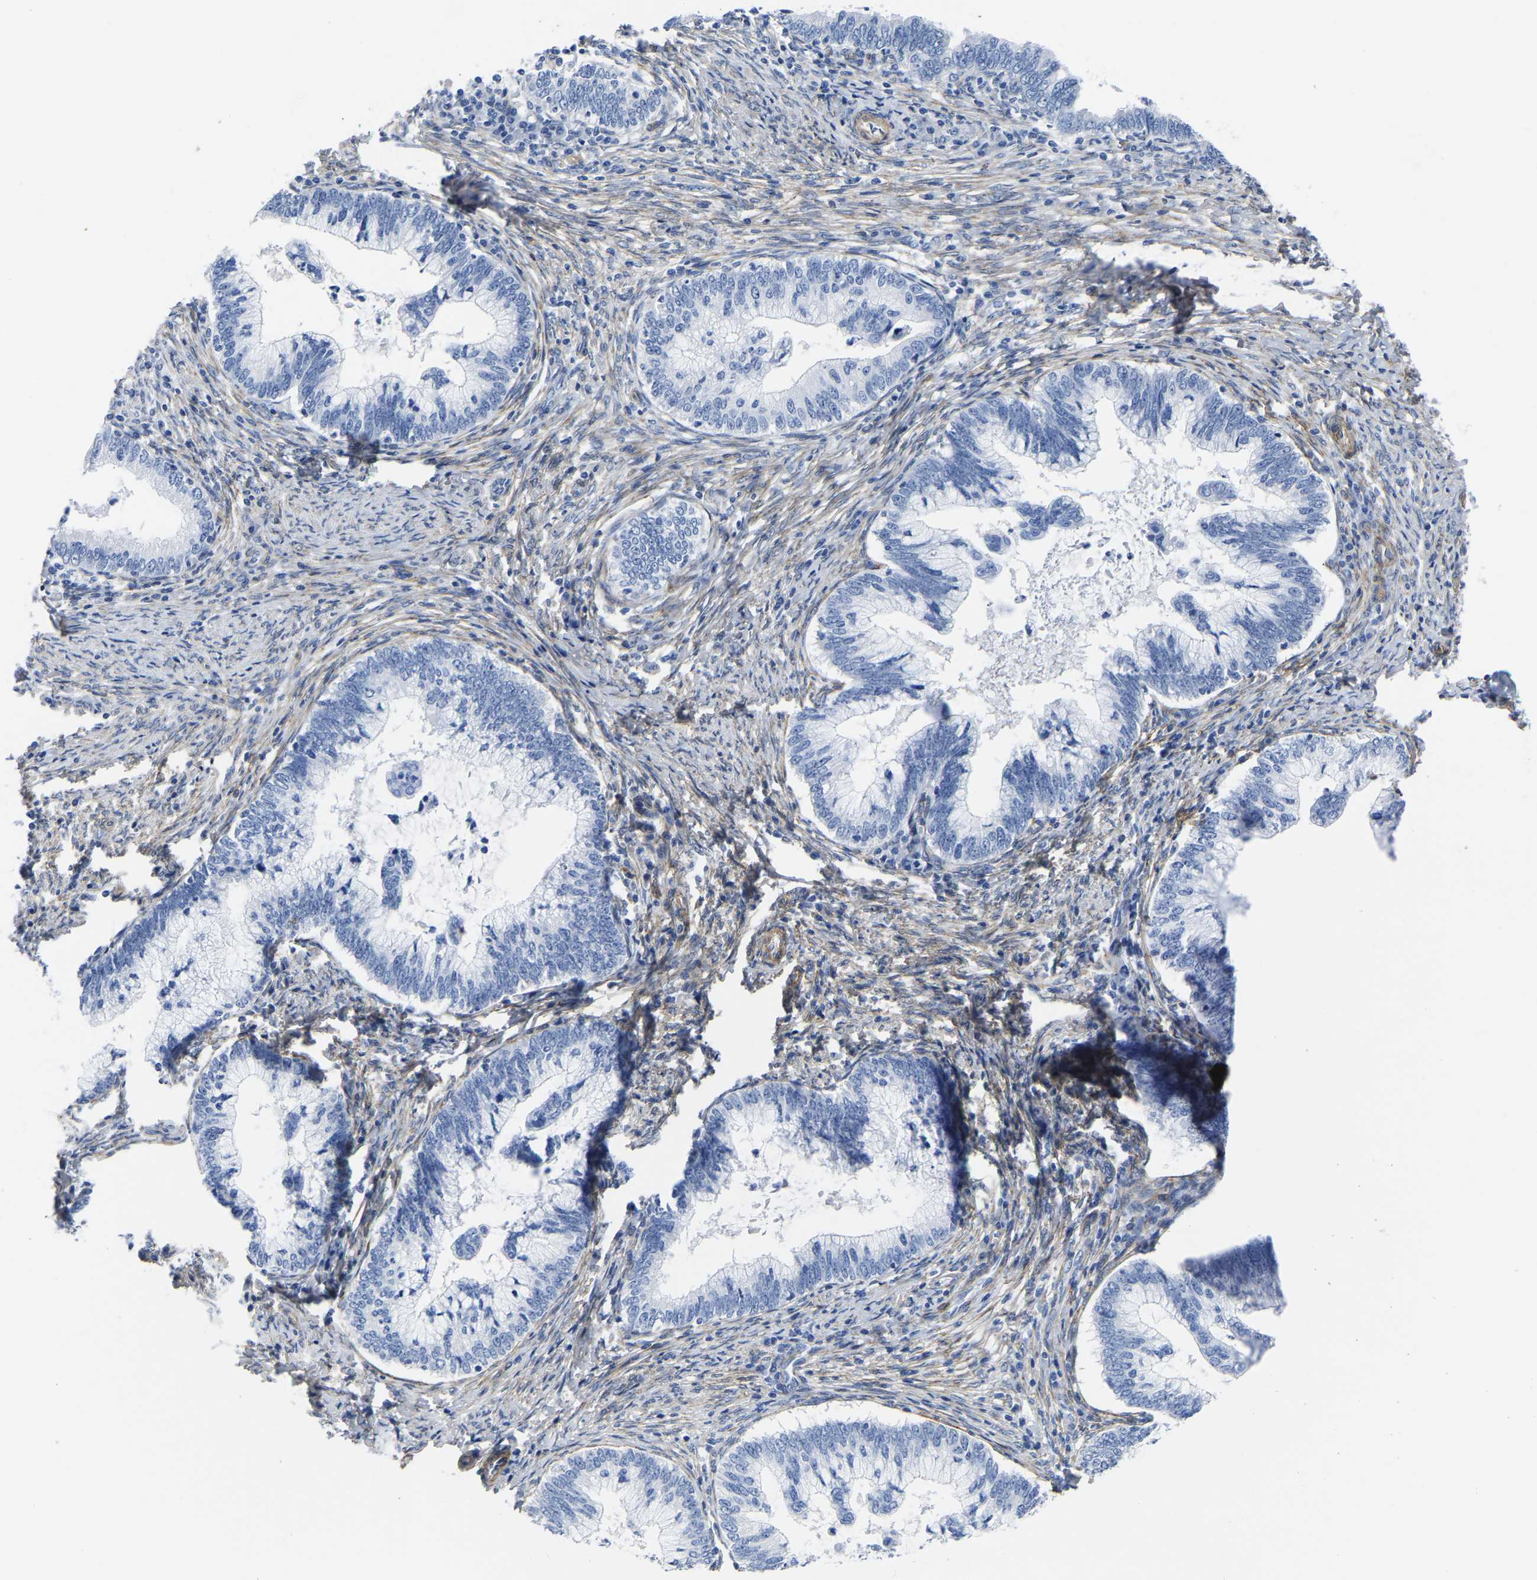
{"staining": {"intensity": "negative", "quantity": "none", "location": "none"}, "tissue": "cervical cancer", "cell_type": "Tumor cells", "image_type": "cancer", "snomed": [{"axis": "morphology", "description": "Adenocarcinoma, NOS"}, {"axis": "topography", "description": "Cervix"}], "caption": "IHC photomicrograph of adenocarcinoma (cervical) stained for a protein (brown), which shows no staining in tumor cells. (Brightfield microscopy of DAB IHC at high magnification).", "gene": "SLC45A3", "patient": {"sex": "female", "age": 36}}